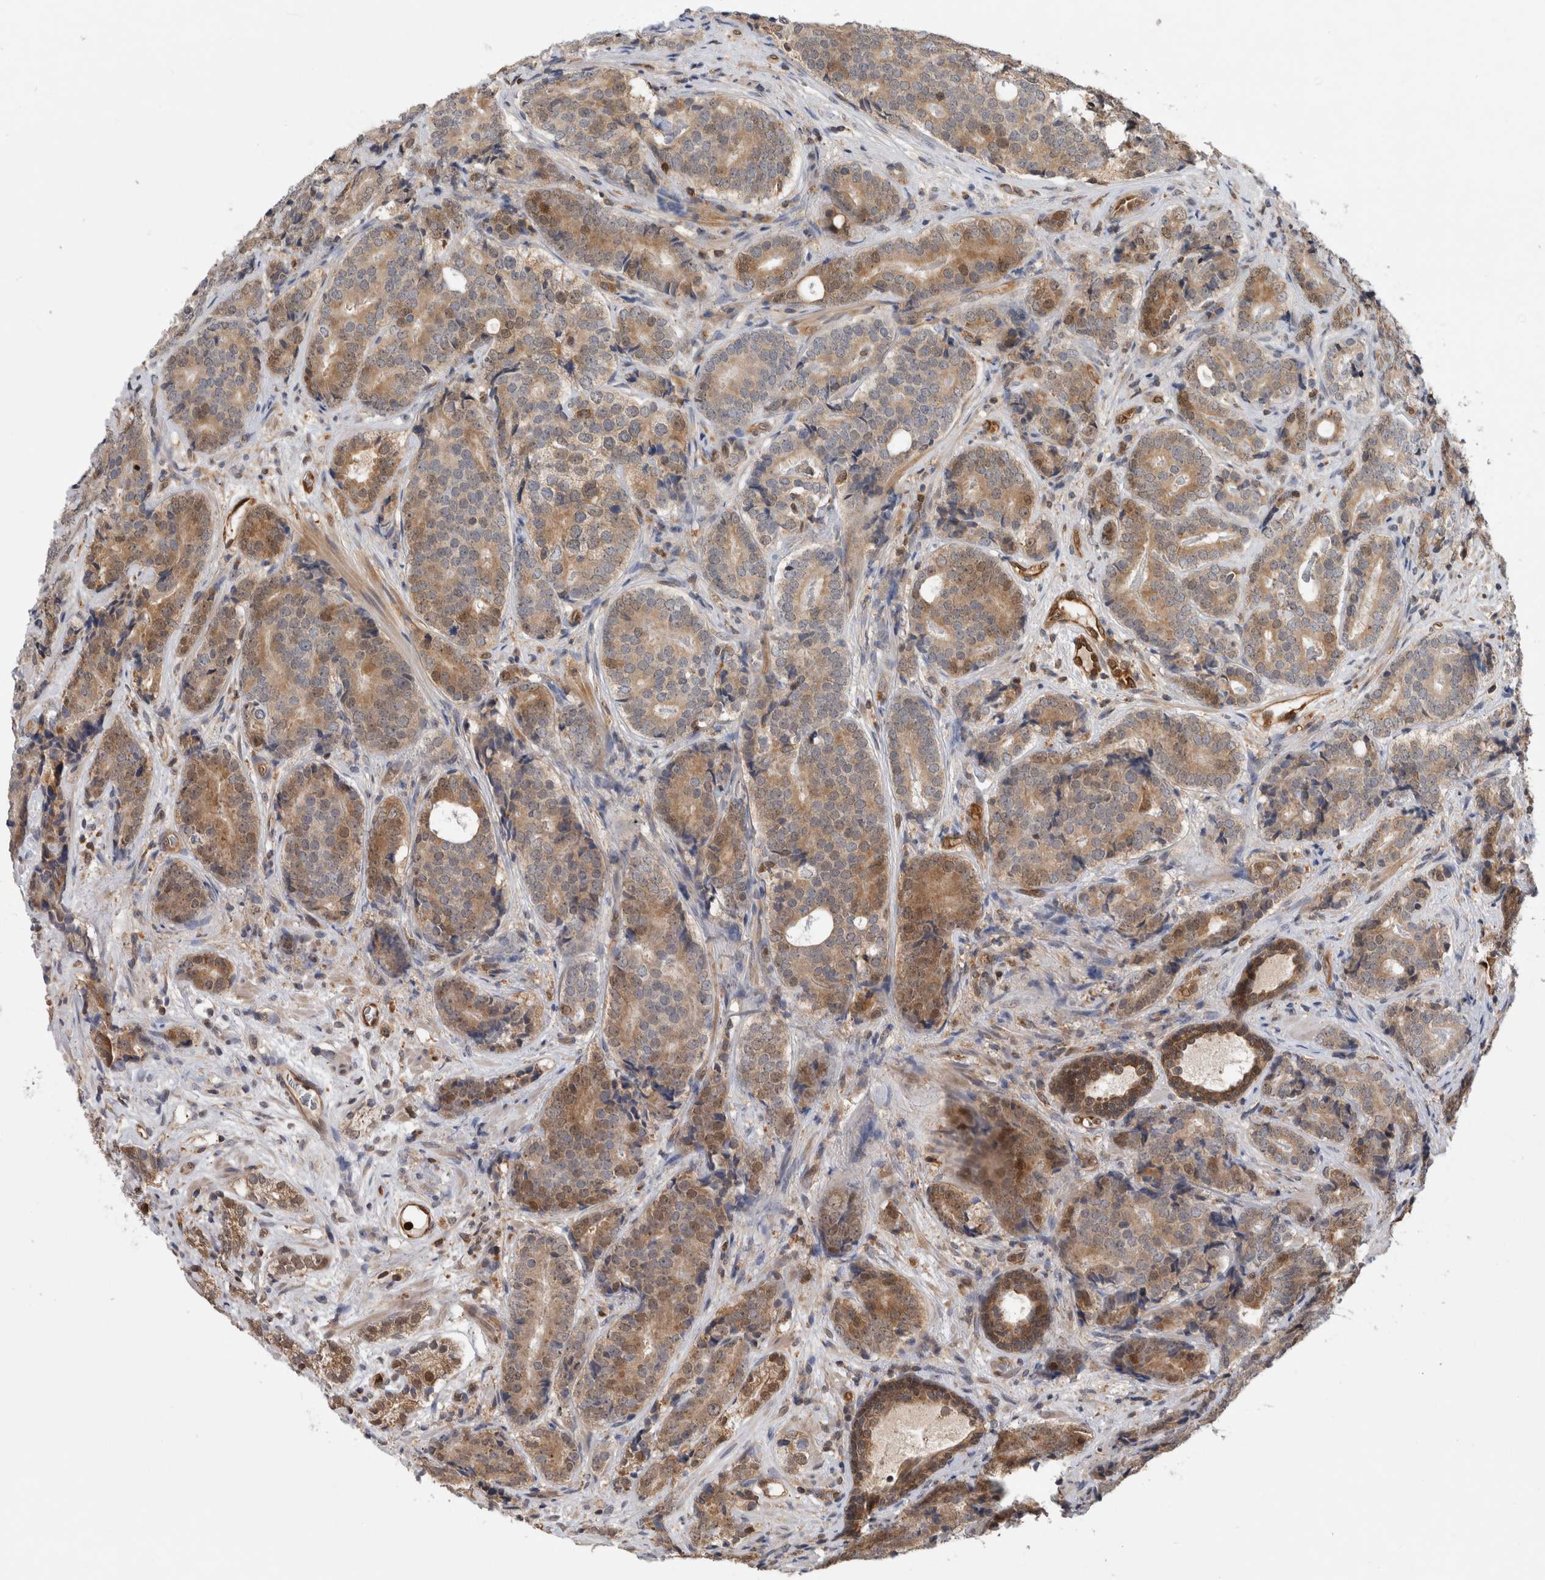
{"staining": {"intensity": "moderate", "quantity": ">75%", "location": "cytoplasmic/membranous"}, "tissue": "prostate cancer", "cell_type": "Tumor cells", "image_type": "cancer", "snomed": [{"axis": "morphology", "description": "Adenocarcinoma, High grade"}, {"axis": "topography", "description": "Prostate"}], "caption": "Moderate cytoplasmic/membranous protein positivity is present in approximately >75% of tumor cells in prostate high-grade adenocarcinoma.", "gene": "ASTN2", "patient": {"sex": "male", "age": 56}}